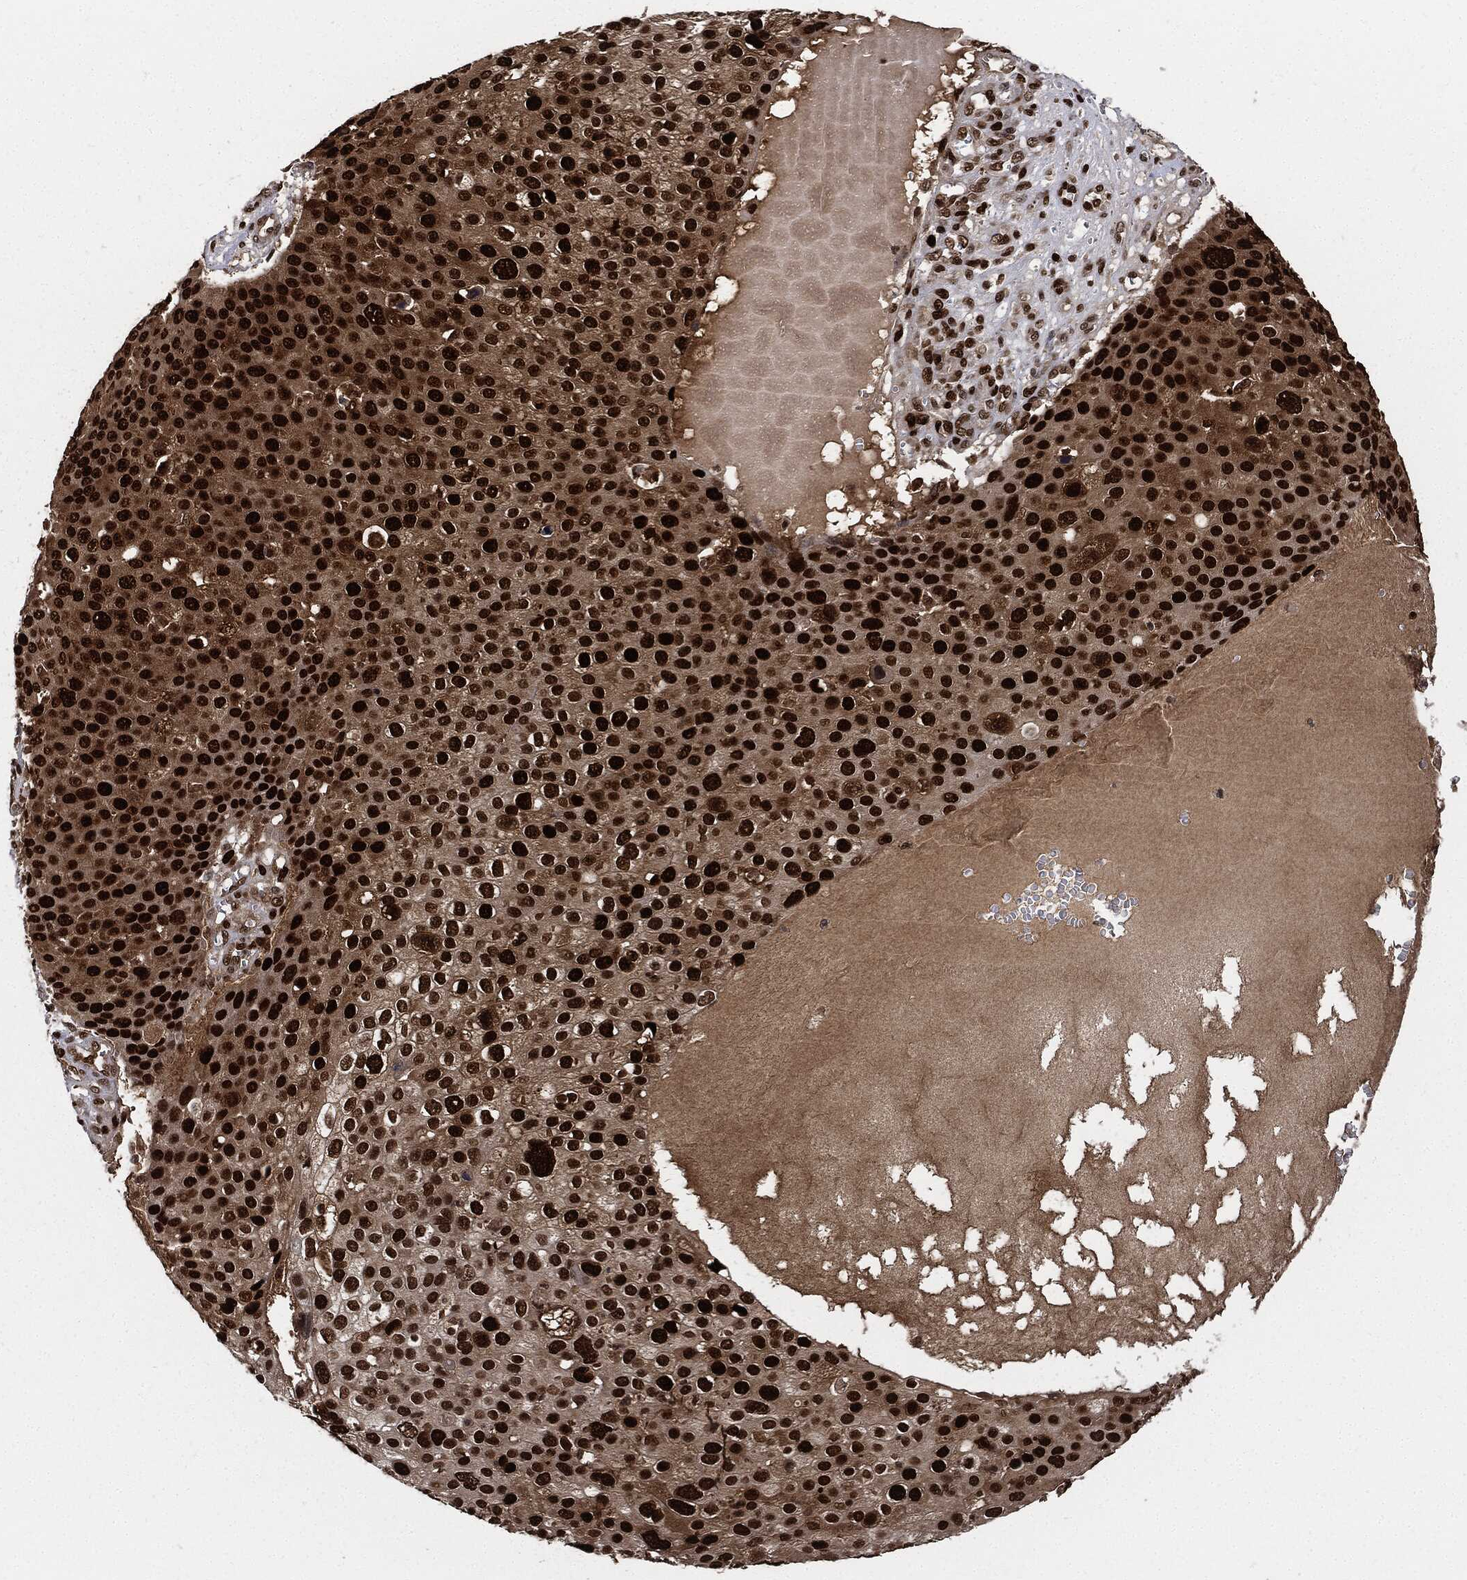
{"staining": {"intensity": "strong", "quantity": ">75%", "location": "nuclear"}, "tissue": "skin cancer", "cell_type": "Tumor cells", "image_type": "cancer", "snomed": [{"axis": "morphology", "description": "Squamous cell carcinoma, NOS"}, {"axis": "topography", "description": "Skin"}], "caption": "Immunohistochemistry (DAB (3,3'-diaminobenzidine)) staining of human squamous cell carcinoma (skin) exhibits strong nuclear protein expression in about >75% of tumor cells. Immunohistochemistry (ihc) stains the protein in brown and the nuclei are stained blue.", "gene": "PCNA", "patient": {"sex": "male", "age": 71}}